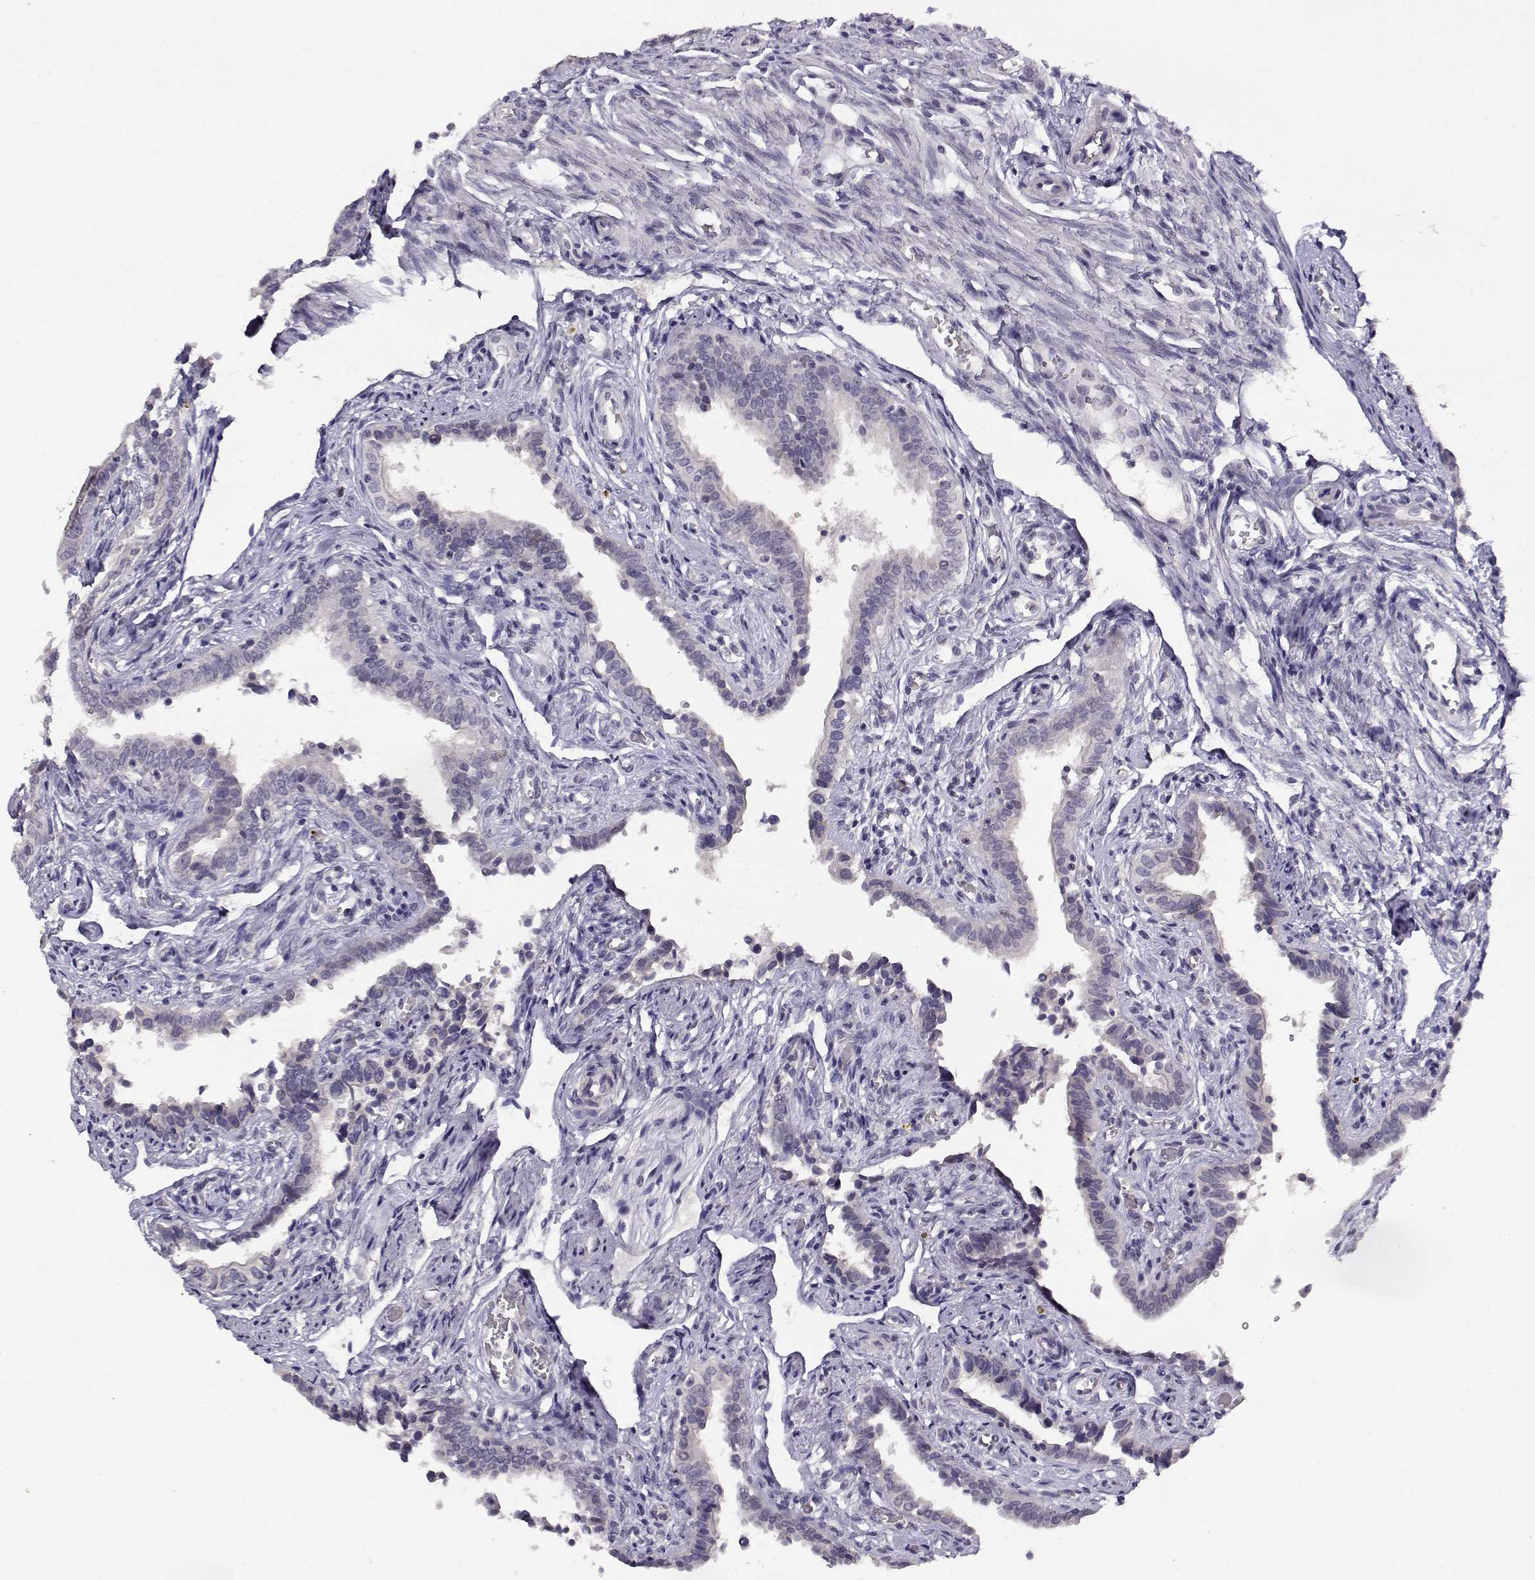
{"staining": {"intensity": "negative", "quantity": "none", "location": "none"}, "tissue": "fallopian tube", "cell_type": "Glandular cells", "image_type": "normal", "snomed": [{"axis": "morphology", "description": "Normal tissue, NOS"}, {"axis": "morphology", "description": "Carcinoma, endometroid"}, {"axis": "topography", "description": "Fallopian tube"}, {"axis": "topography", "description": "Ovary"}], "caption": "Protein analysis of normal fallopian tube reveals no significant expression in glandular cells.", "gene": "RHOXF2", "patient": {"sex": "female", "age": 42}}